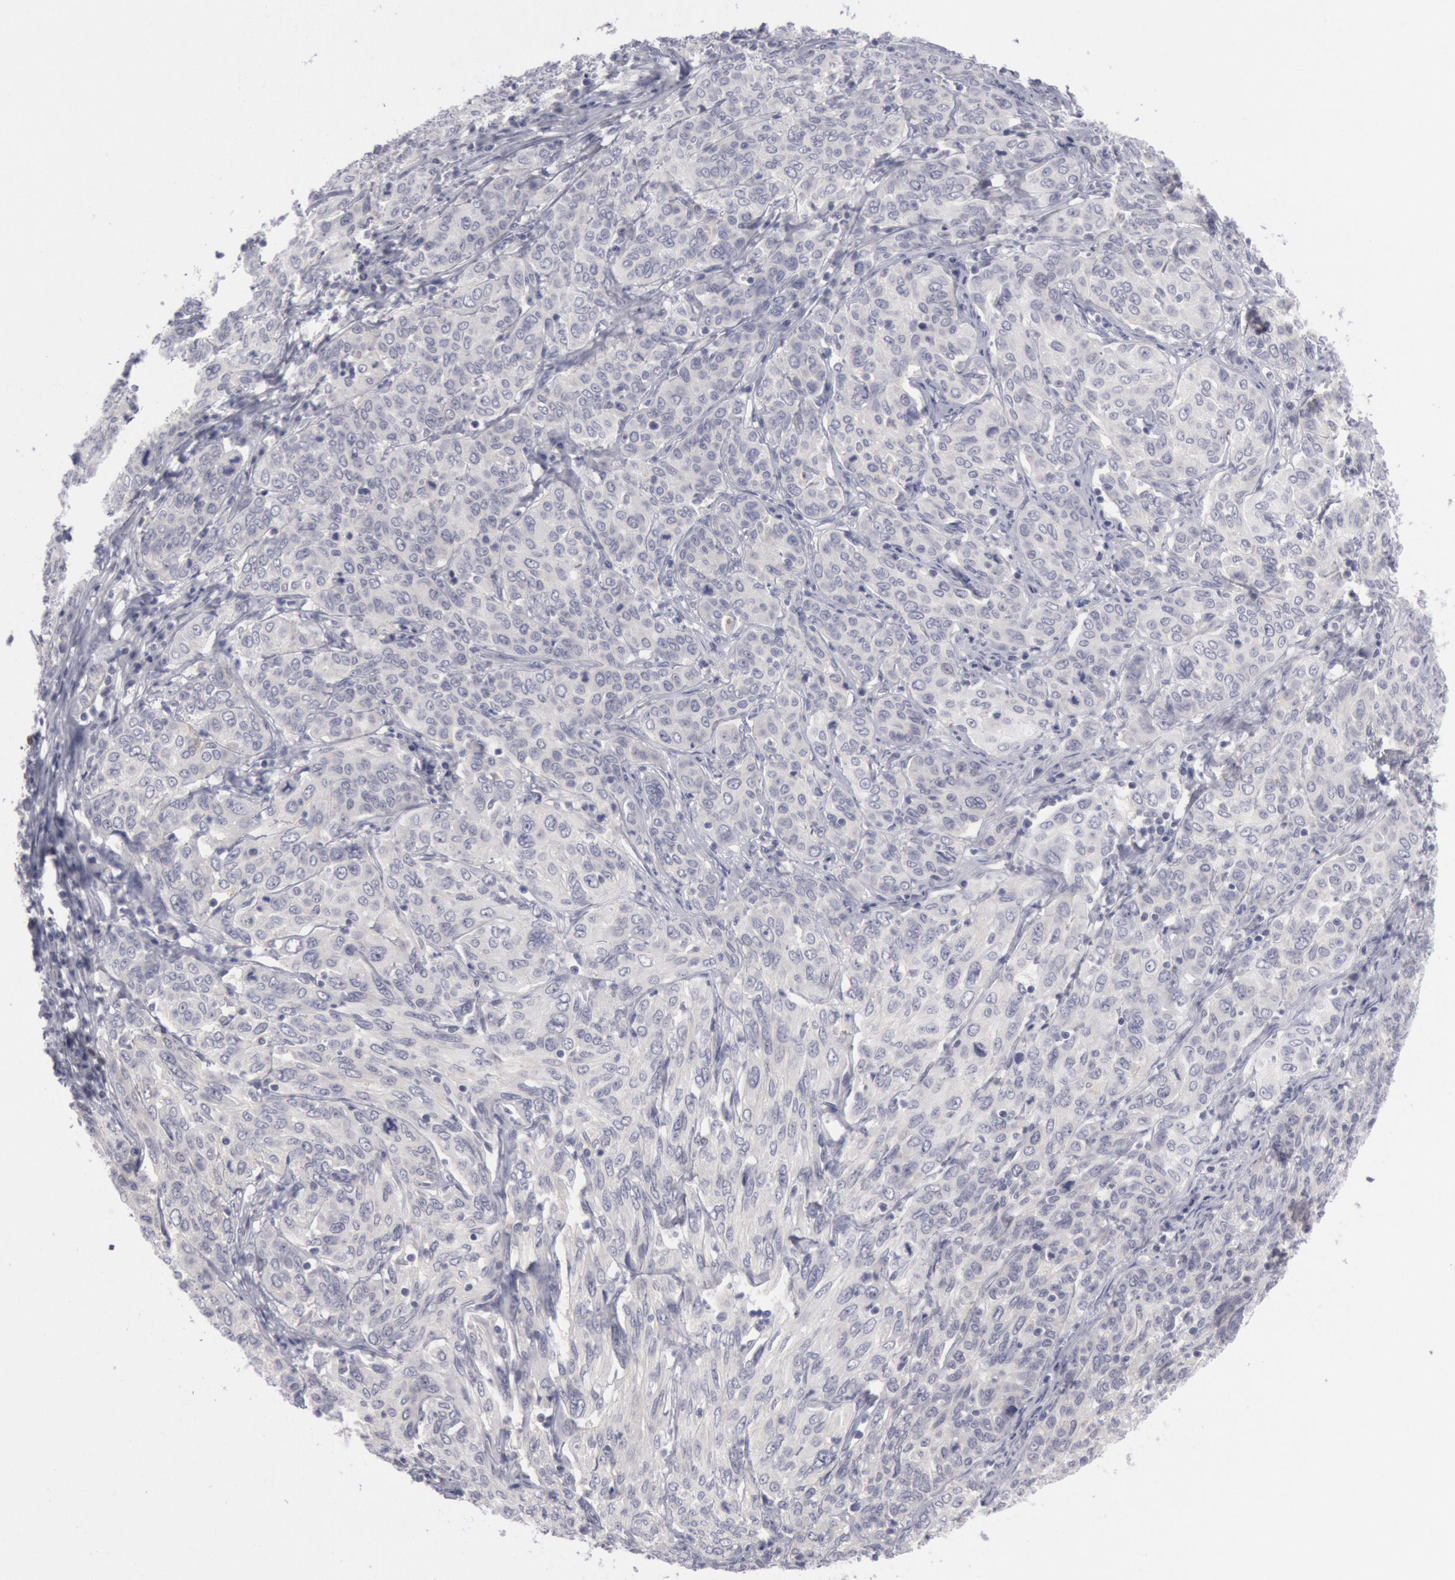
{"staining": {"intensity": "negative", "quantity": "none", "location": "none"}, "tissue": "cervical cancer", "cell_type": "Tumor cells", "image_type": "cancer", "snomed": [{"axis": "morphology", "description": "Squamous cell carcinoma, NOS"}, {"axis": "topography", "description": "Cervix"}], "caption": "A high-resolution photomicrograph shows IHC staining of cervical cancer, which shows no significant expression in tumor cells. The staining is performed using DAB (3,3'-diaminobenzidine) brown chromogen with nuclei counter-stained in using hematoxylin.", "gene": "JOSD1", "patient": {"sex": "female", "age": 38}}